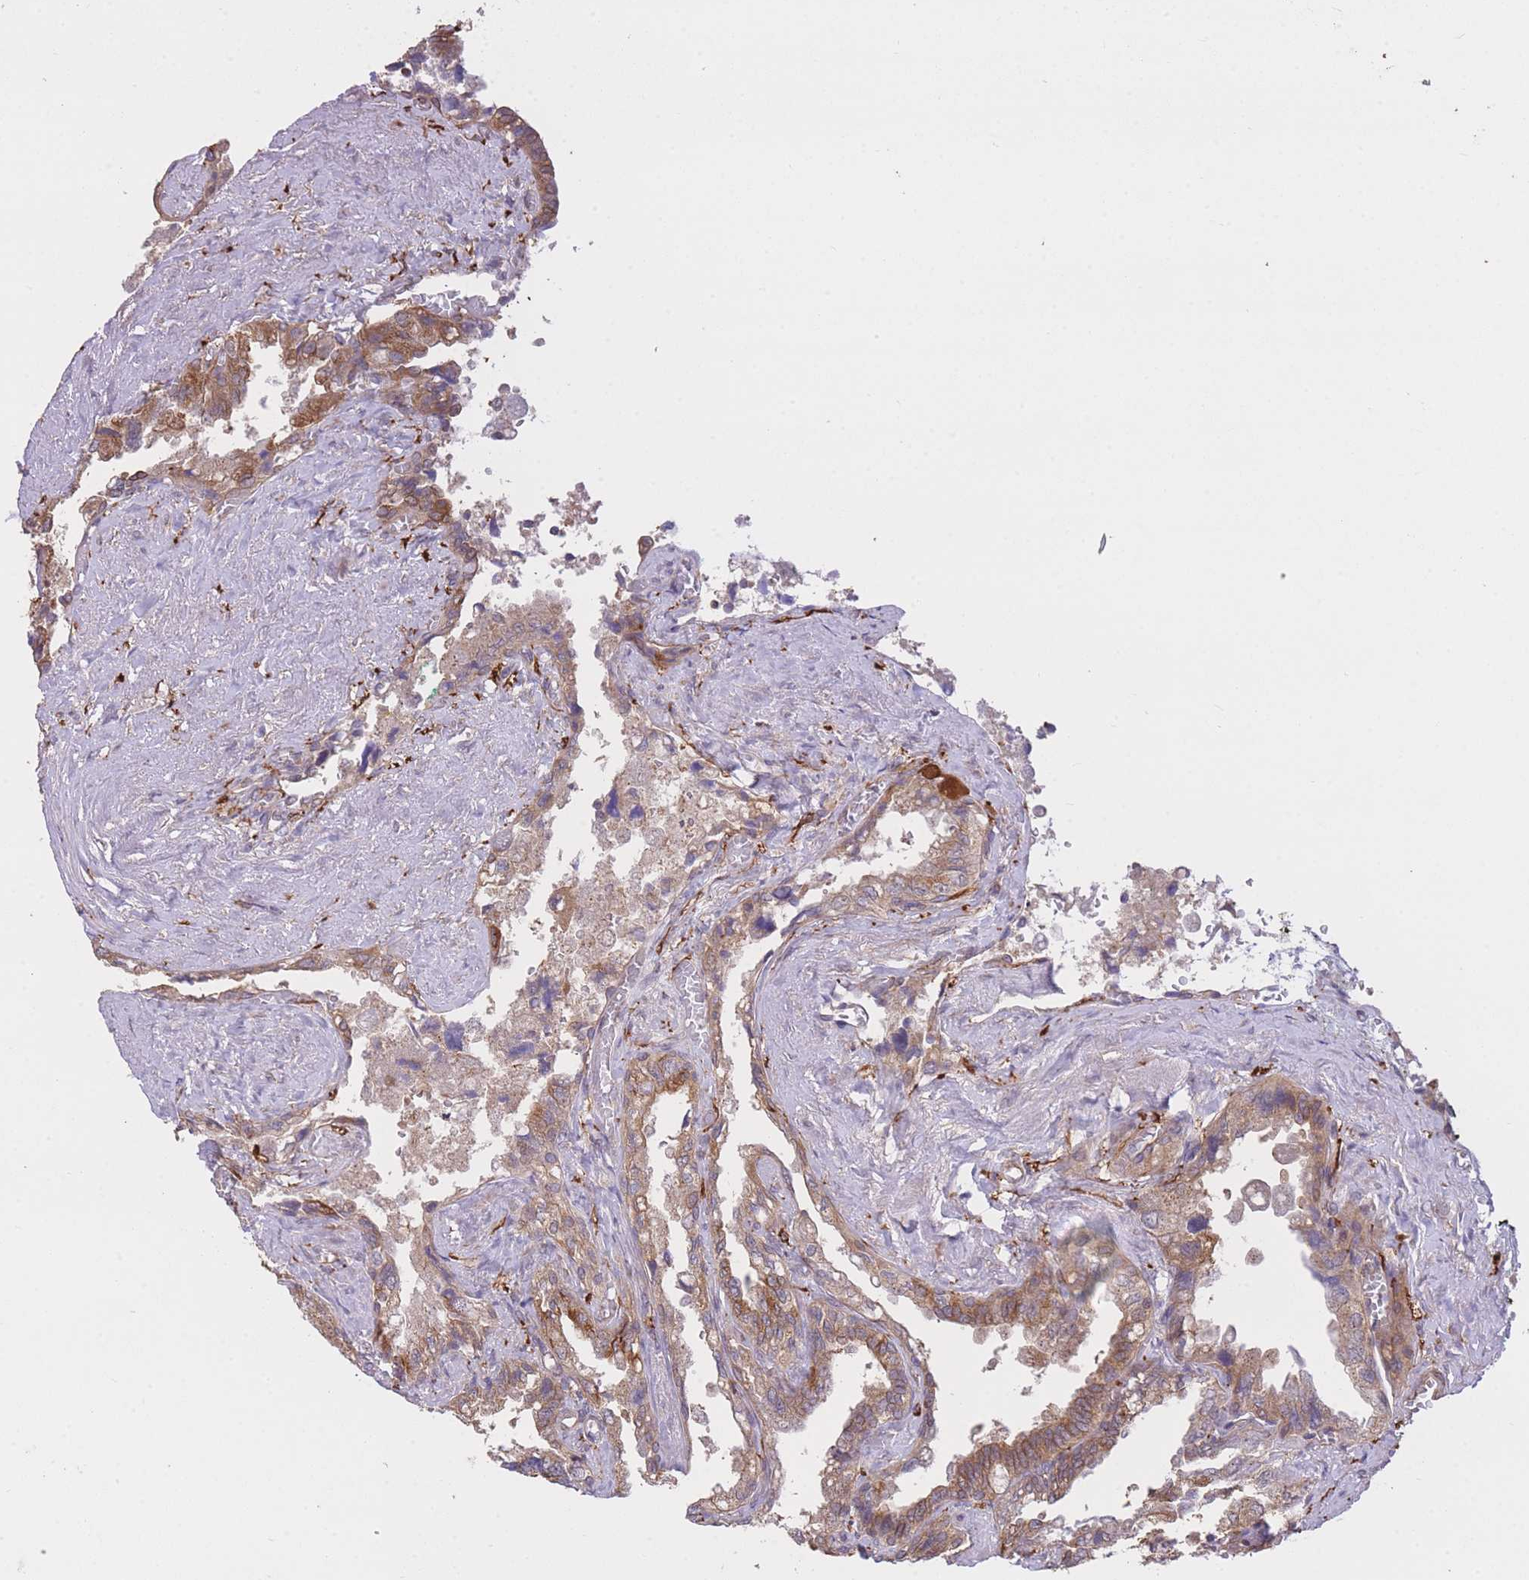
{"staining": {"intensity": "strong", "quantity": "25%-75%", "location": "cytoplasmic/membranous"}, "tissue": "seminal vesicle", "cell_type": "Glandular cells", "image_type": "normal", "snomed": [{"axis": "morphology", "description": "Normal tissue, NOS"}, {"axis": "topography", "description": "Seminal veicle"}, {"axis": "topography", "description": "Peripheral nerve tissue"}], "caption": "Protein staining shows strong cytoplasmic/membranous expression in approximately 25%-75% of glandular cells in unremarkable seminal vesicle. (brown staining indicates protein expression, while blue staining denotes nuclei).", "gene": "EXOSC8", "patient": {"sex": "male", "age": 60}}